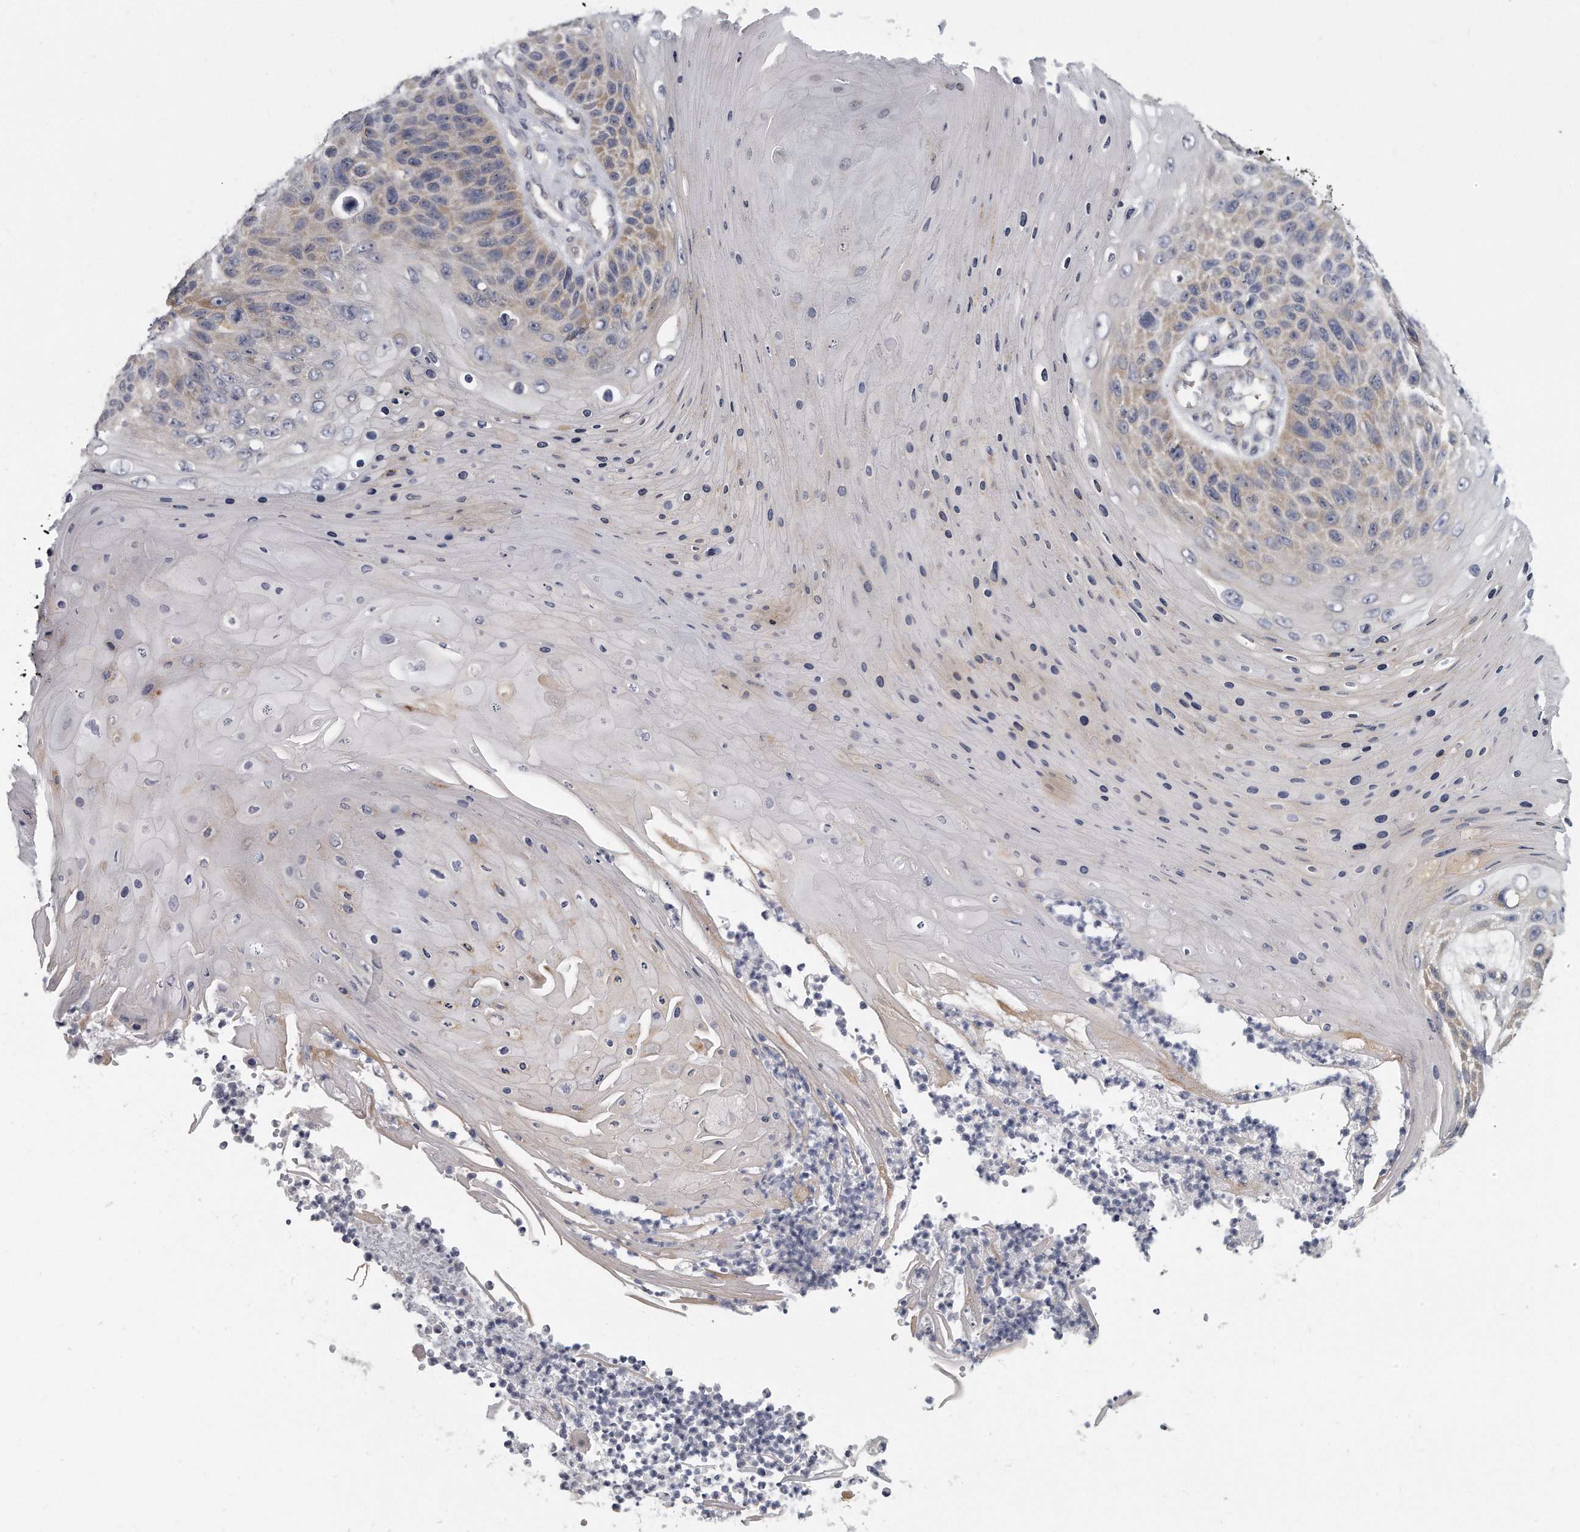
{"staining": {"intensity": "weak", "quantity": "25%-75%", "location": "cytoplasmic/membranous"}, "tissue": "skin cancer", "cell_type": "Tumor cells", "image_type": "cancer", "snomed": [{"axis": "morphology", "description": "Squamous cell carcinoma, NOS"}, {"axis": "topography", "description": "Skin"}], "caption": "This micrograph demonstrates IHC staining of skin cancer (squamous cell carcinoma), with low weak cytoplasmic/membranous expression in about 25%-75% of tumor cells.", "gene": "PLEKHA6", "patient": {"sex": "female", "age": 88}}